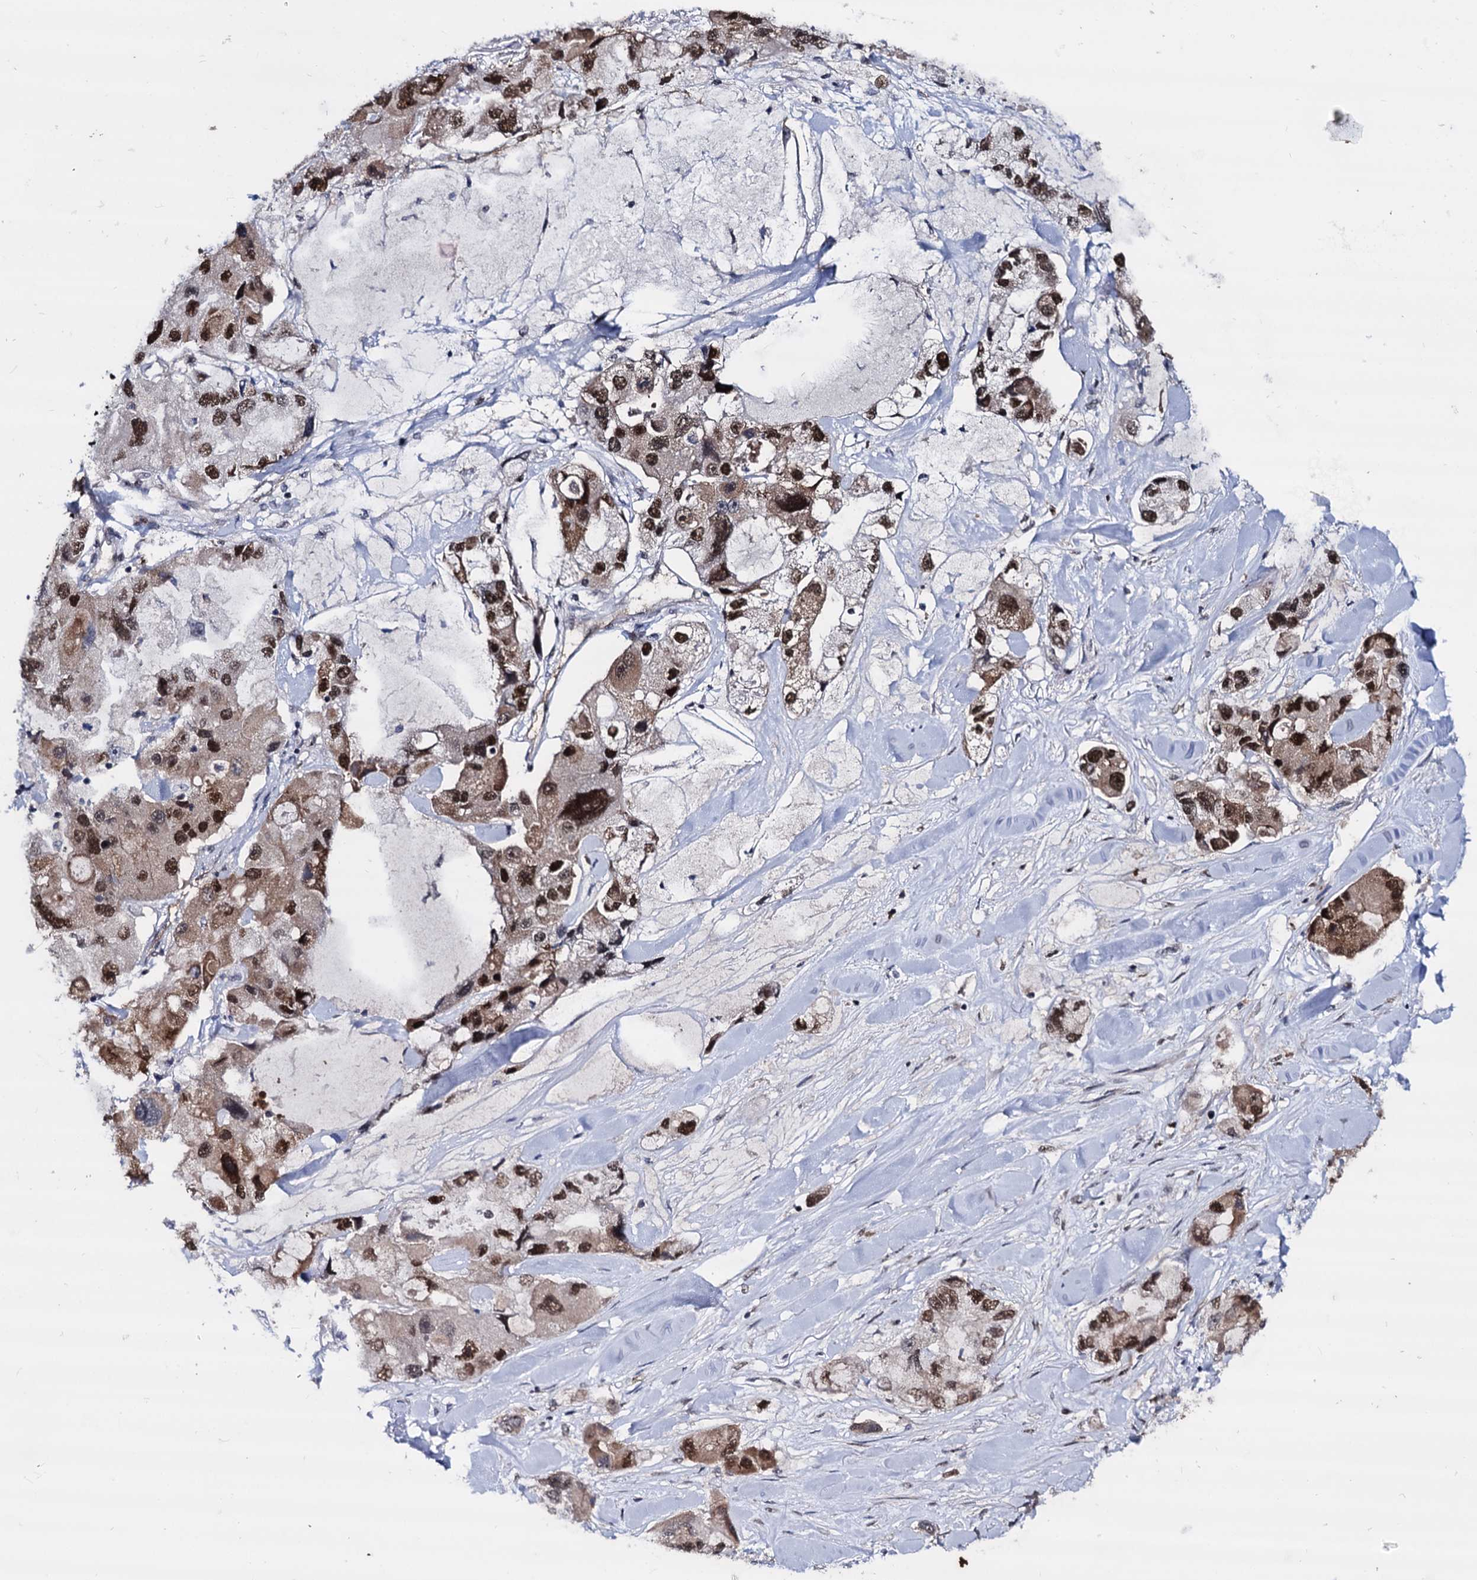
{"staining": {"intensity": "strong", "quantity": ">75%", "location": "nuclear"}, "tissue": "lung cancer", "cell_type": "Tumor cells", "image_type": "cancer", "snomed": [{"axis": "morphology", "description": "Adenocarcinoma, NOS"}, {"axis": "topography", "description": "Lung"}], "caption": "High-magnification brightfield microscopy of adenocarcinoma (lung) stained with DAB (brown) and counterstained with hematoxylin (blue). tumor cells exhibit strong nuclear expression is identified in approximately>75% of cells.", "gene": "GALNT11", "patient": {"sex": "female", "age": 54}}